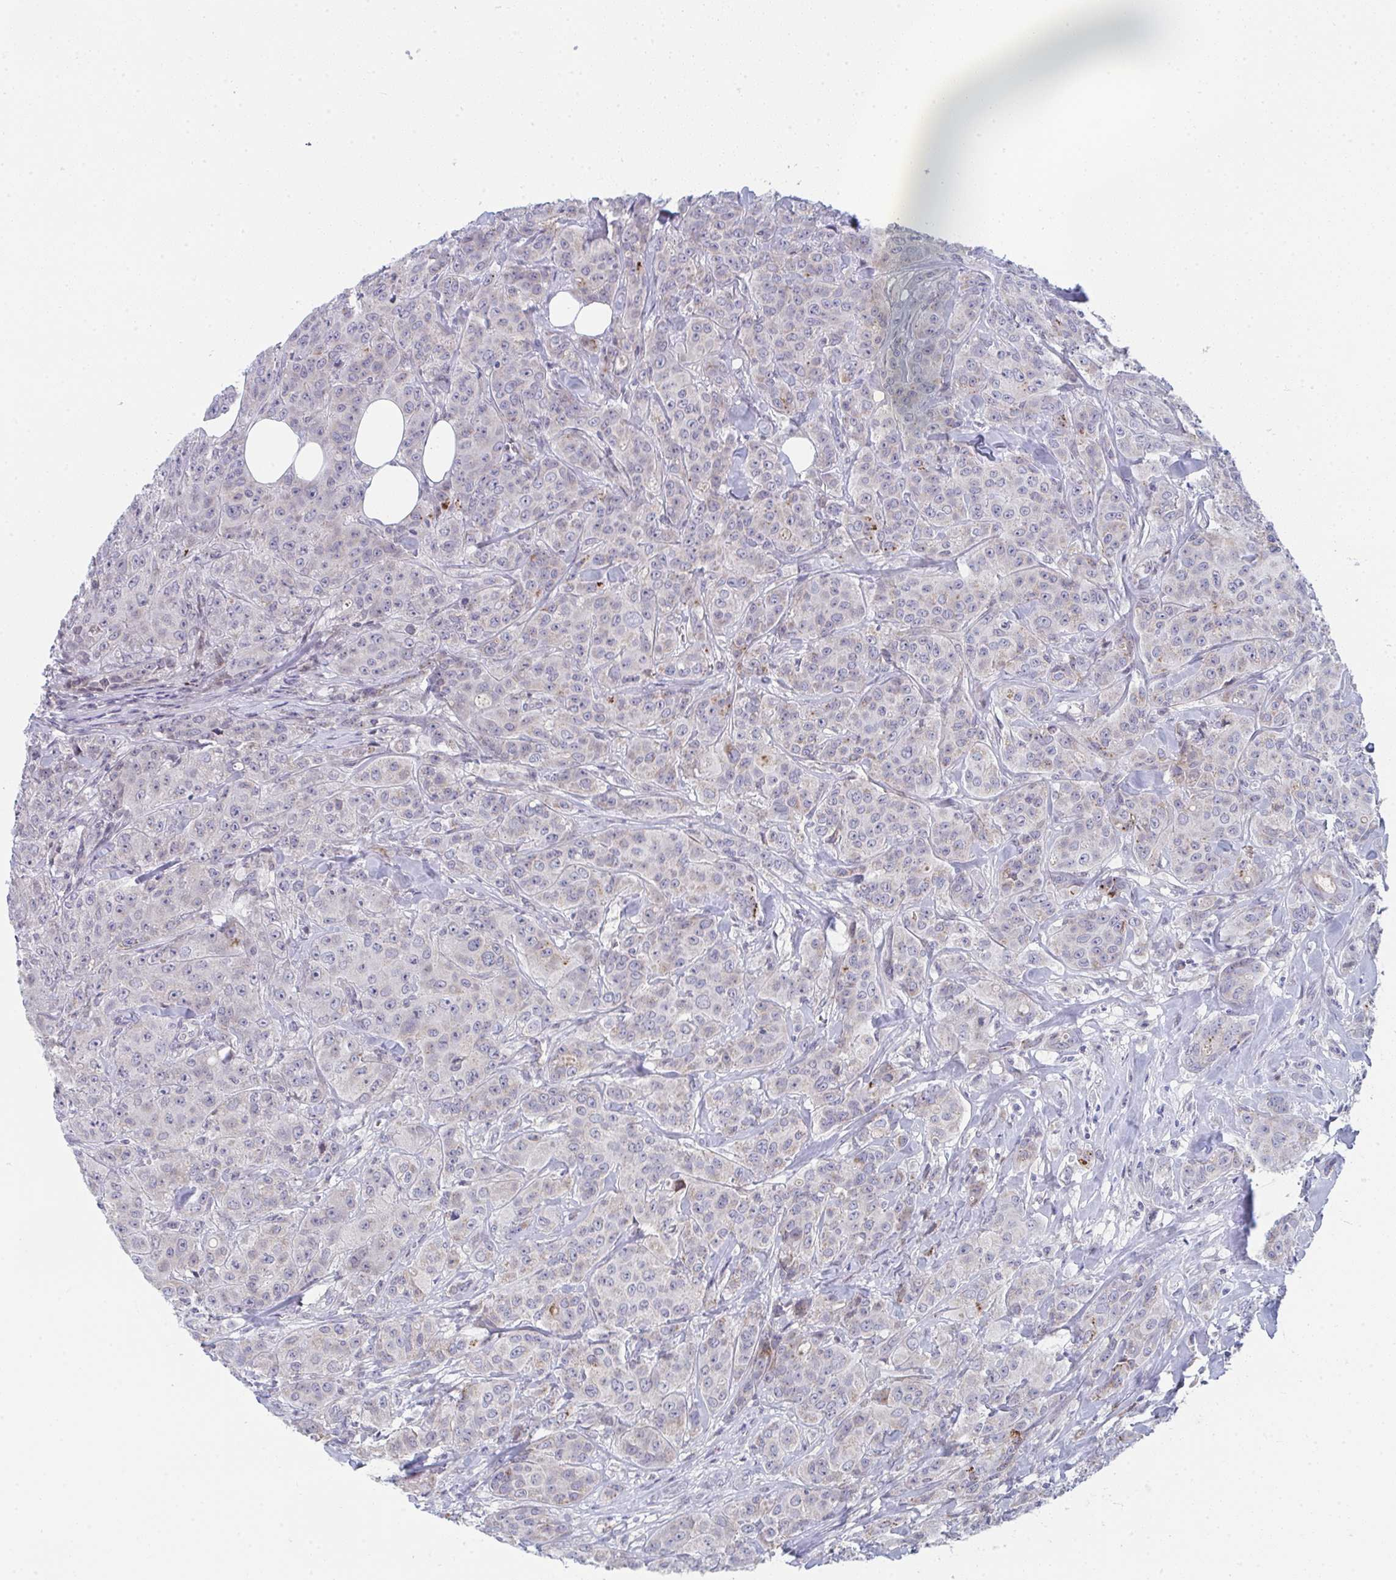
{"staining": {"intensity": "moderate", "quantity": "<25%", "location": "cytoplasmic/membranous"}, "tissue": "breast cancer", "cell_type": "Tumor cells", "image_type": "cancer", "snomed": [{"axis": "morphology", "description": "Normal tissue, NOS"}, {"axis": "morphology", "description": "Duct carcinoma"}, {"axis": "topography", "description": "Breast"}], "caption": "Moderate cytoplasmic/membranous staining is present in approximately <25% of tumor cells in breast cancer. (brown staining indicates protein expression, while blue staining denotes nuclei).", "gene": "VWDE", "patient": {"sex": "female", "age": 43}}